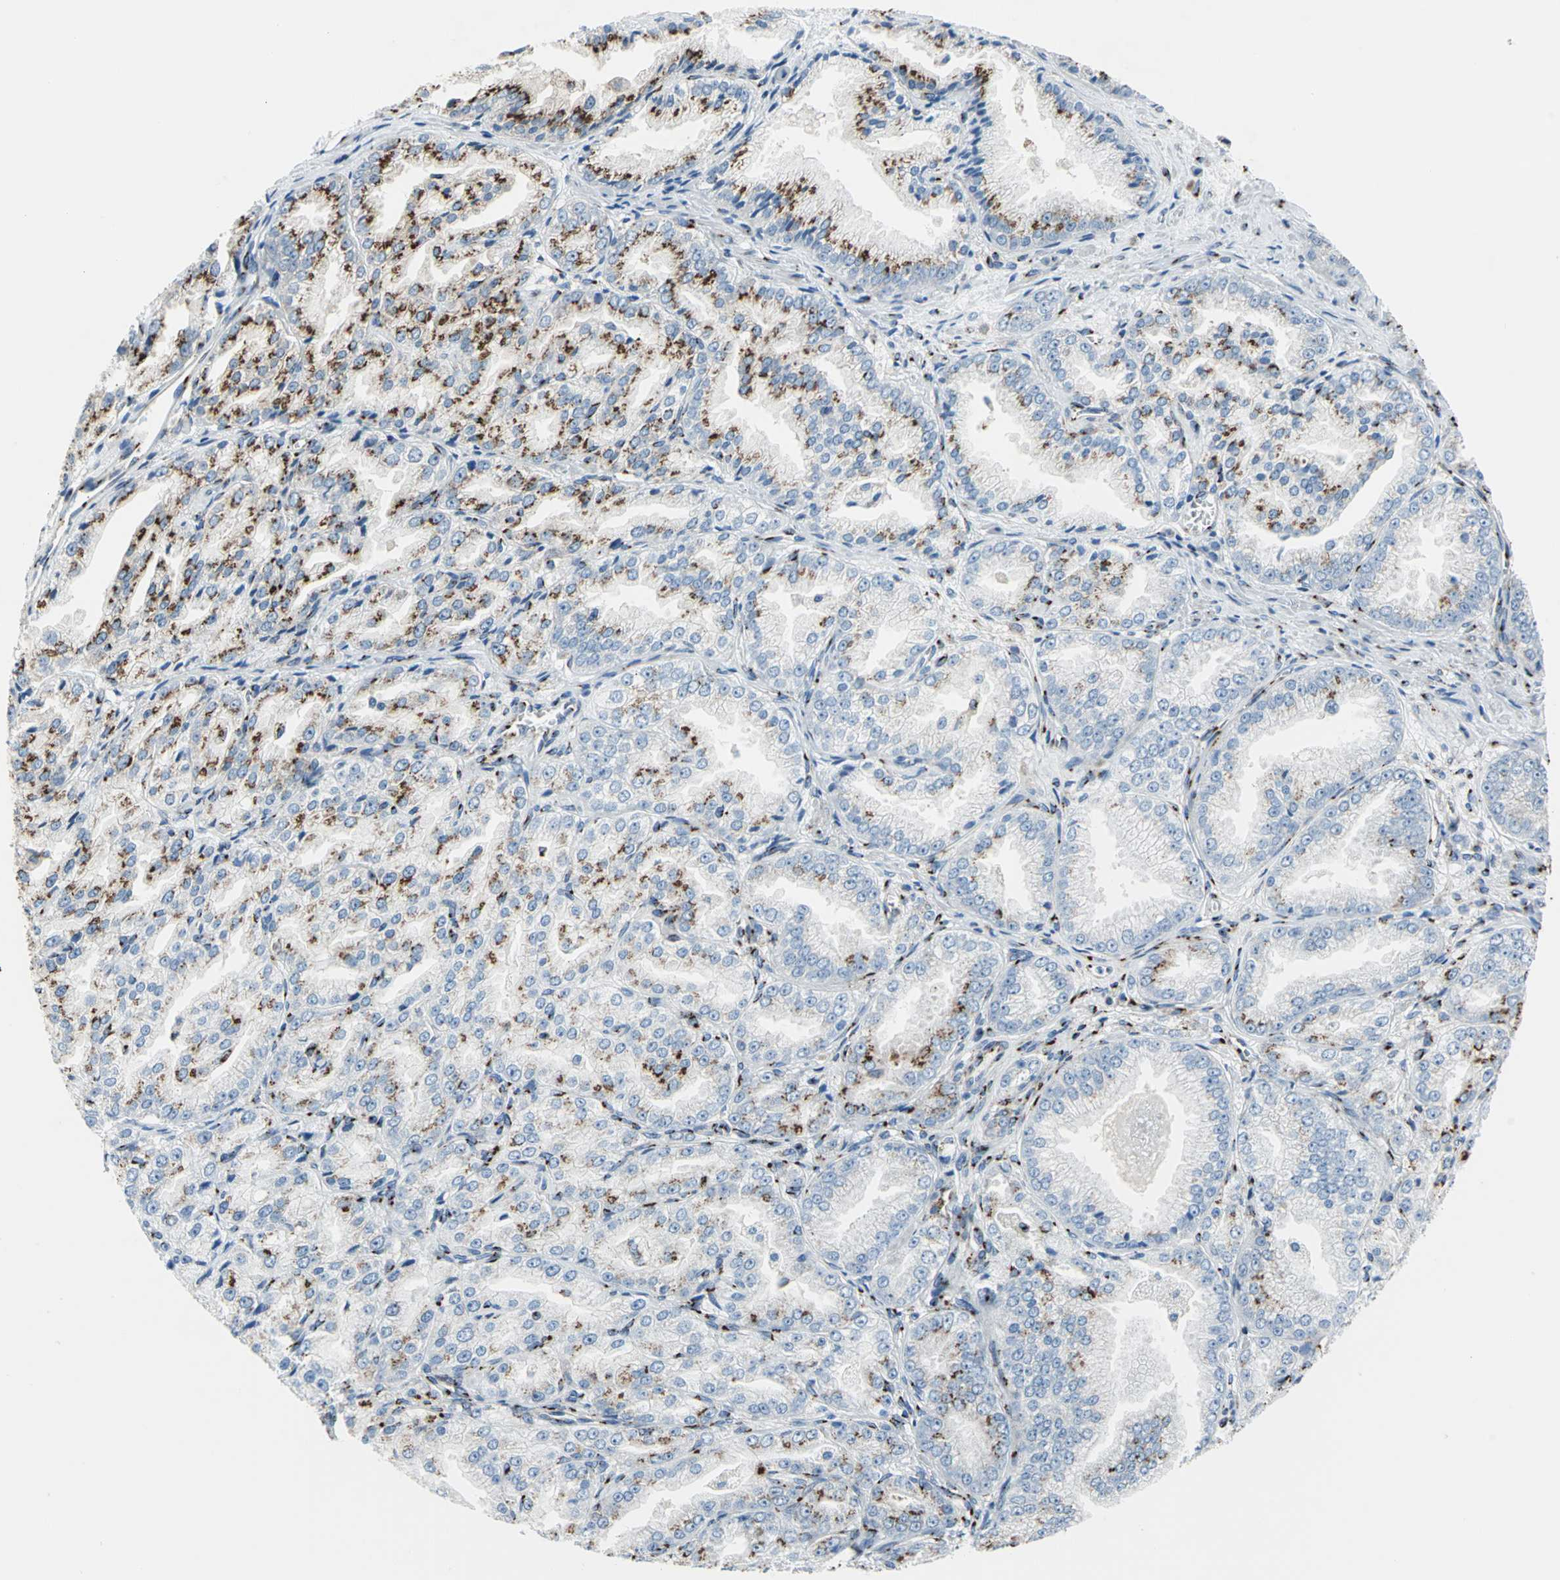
{"staining": {"intensity": "strong", "quantity": "25%-75%", "location": "cytoplasmic/membranous"}, "tissue": "prostate cancer", "cell_type": "Tumor cells", "image_type": "cancer", "snomed": [{"axis": "morphology", "description": "Adenocarcinoma, High grade"}, {"axis": "topography", "description": "Prostate"}], "caption": "Prostate cancer (high-grade adenocarcinoma) stained with DAB IHC shows high levels of strong cytoplasmic/membranous staining in approximately 25%-75% of tumor cells. The staining is performed using DAB brown chromogen to label protein expression. The nuclei are counter-stained blue using hematoxylin.", "gene": "GPR3", "patient": {"sex": "male", "age": 61}}